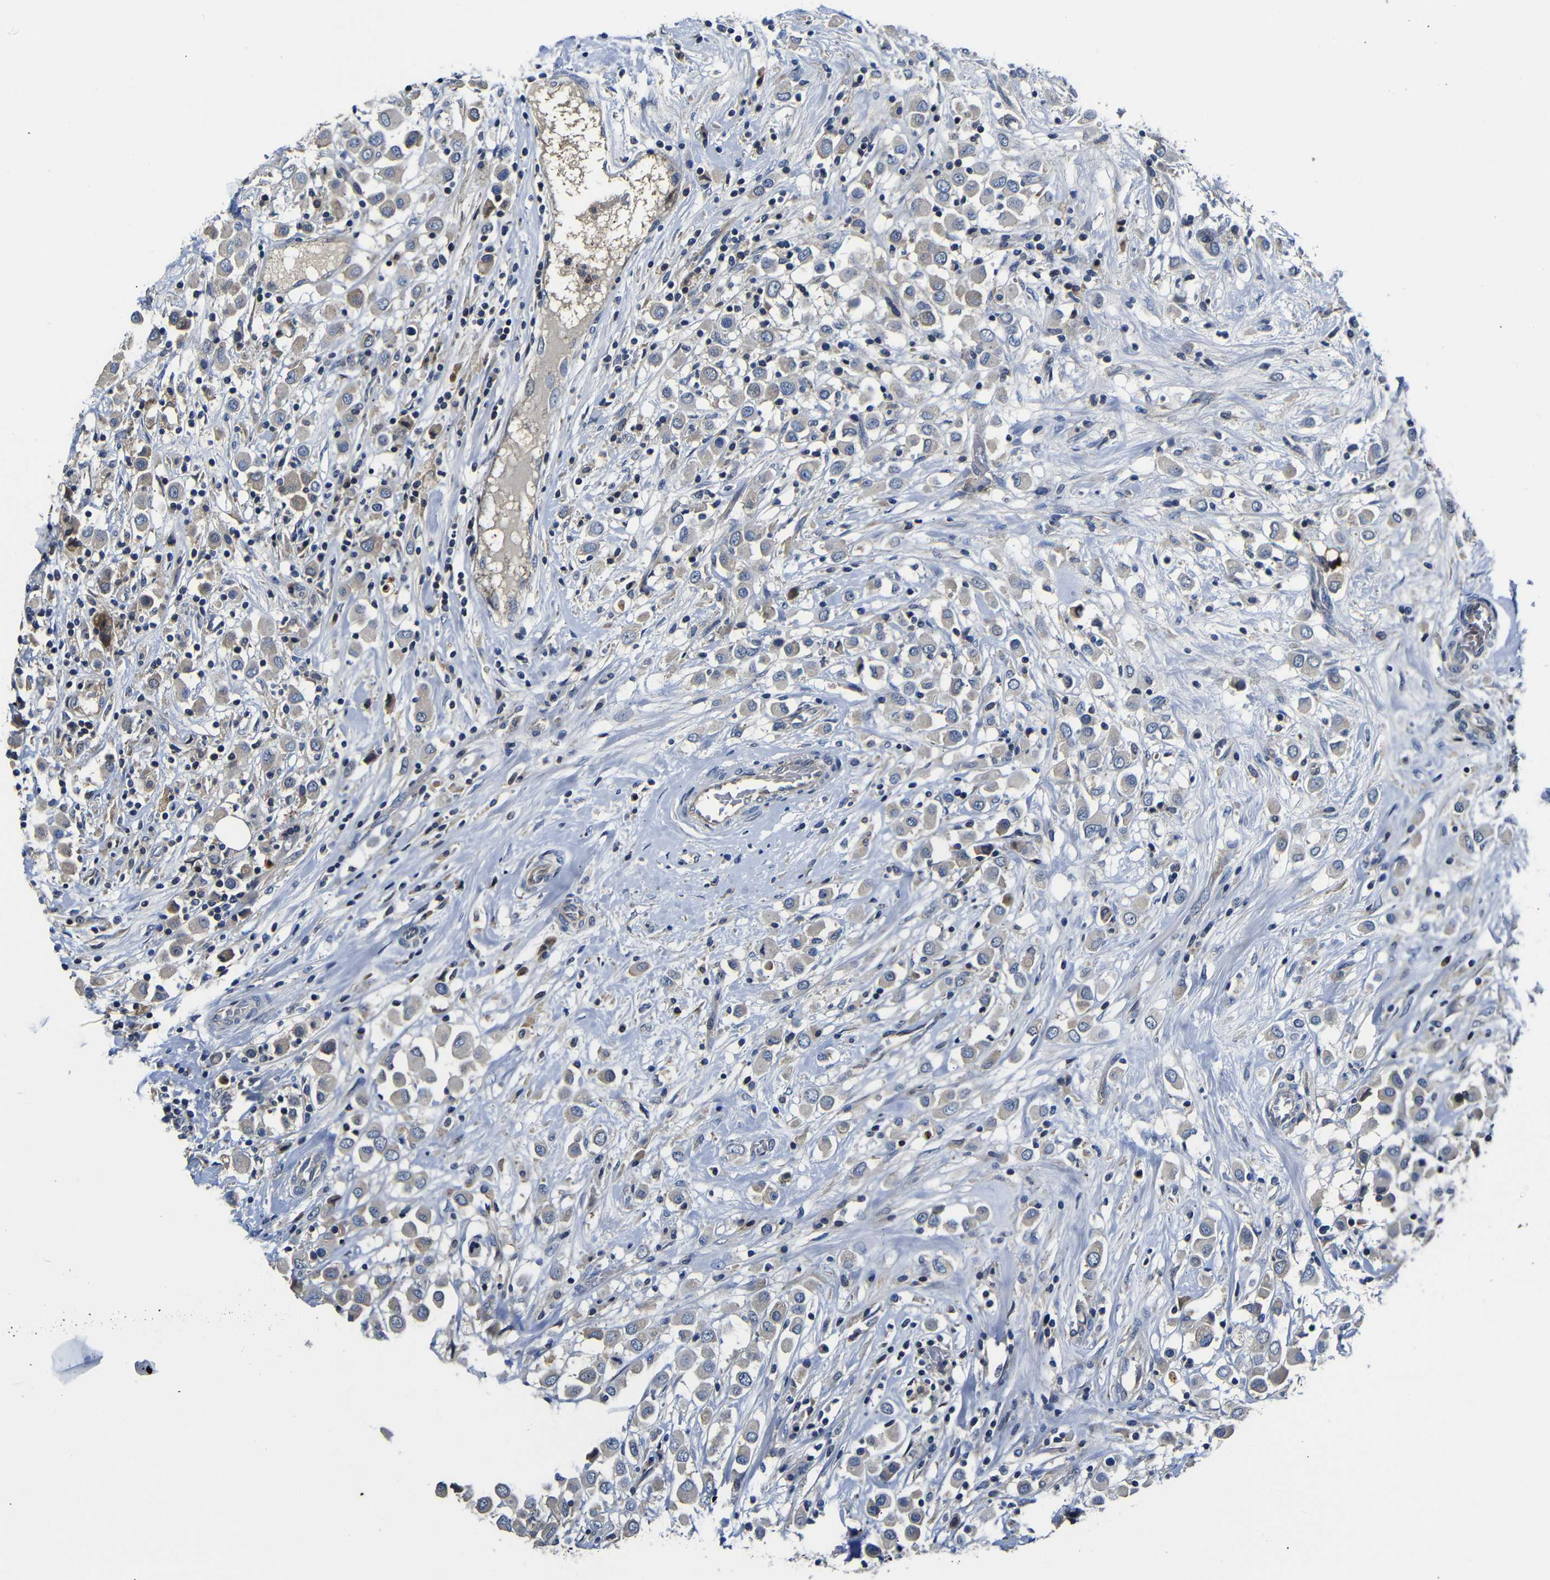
{"staining": {"intensity": "weak", "quantity": "25%-75%", "location": "cytoplasmic/membranous"}, "tissue": "breast cancer", "cell_type": "Tumor cells", "image_type": "cancer", "snomed": [{"axis": "morphology", "description": "Duct carcinoma"}, {"axis": "topography", "description": "Breast"}], "caption": "DAB (3,3'-diaminobenzidine) immunohistochemical staining of infiltrating ductal carcinoma (breast) exhibits weak cytoplasmic/membranous protein staining in approximately 25%-75% of tumor cells. The protein is stained brown, and the nuclei are stained in blue (DAB (3,3'-diaminobenzidine) IHC with brightfield microscopy, high magnification).", "gene": "AFDN", "patient": {"sex": "female", "age": 61}}